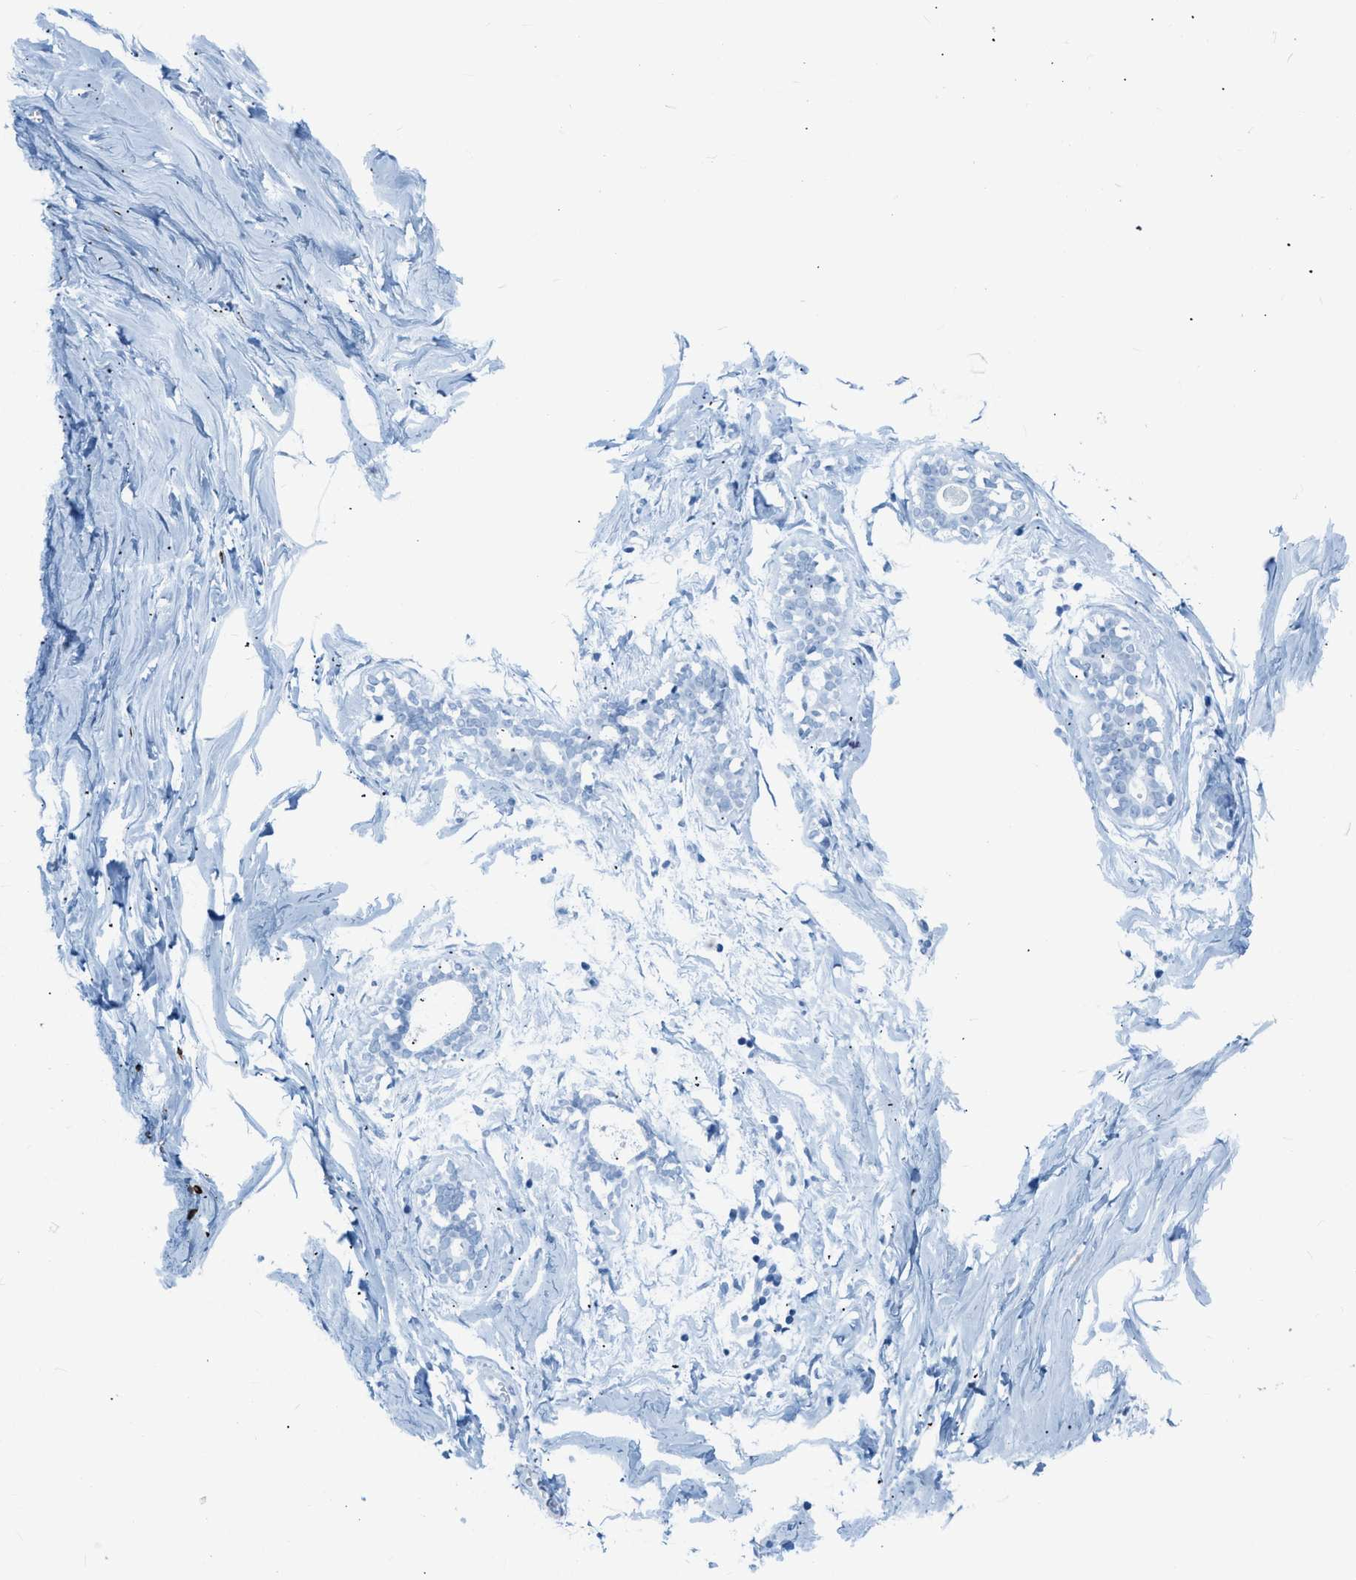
{"staining": {"intensity": "negative", "quantity": "none", "location": "none"}, "tissue": "adipose tissue", "cell_type": "Adipocytes", "image_type": "normal", "snomed": [{"axis": "morphology", "description": "Normal tissue, NOS"}, {"axis": "morphology", "description": "Fibrosis, NOS"}, {"axis": "topography", "description": "Breast"}, {"axis": "topography", "description": "Adipose tissue"}], "caption": "A high-resolution histopathology image shows IHC staining of unremarkable adipose tissue, which reveals no significant positivity in adipocytes.", "gene": "DES", "patient": {"sex": "female", "age": 39}}